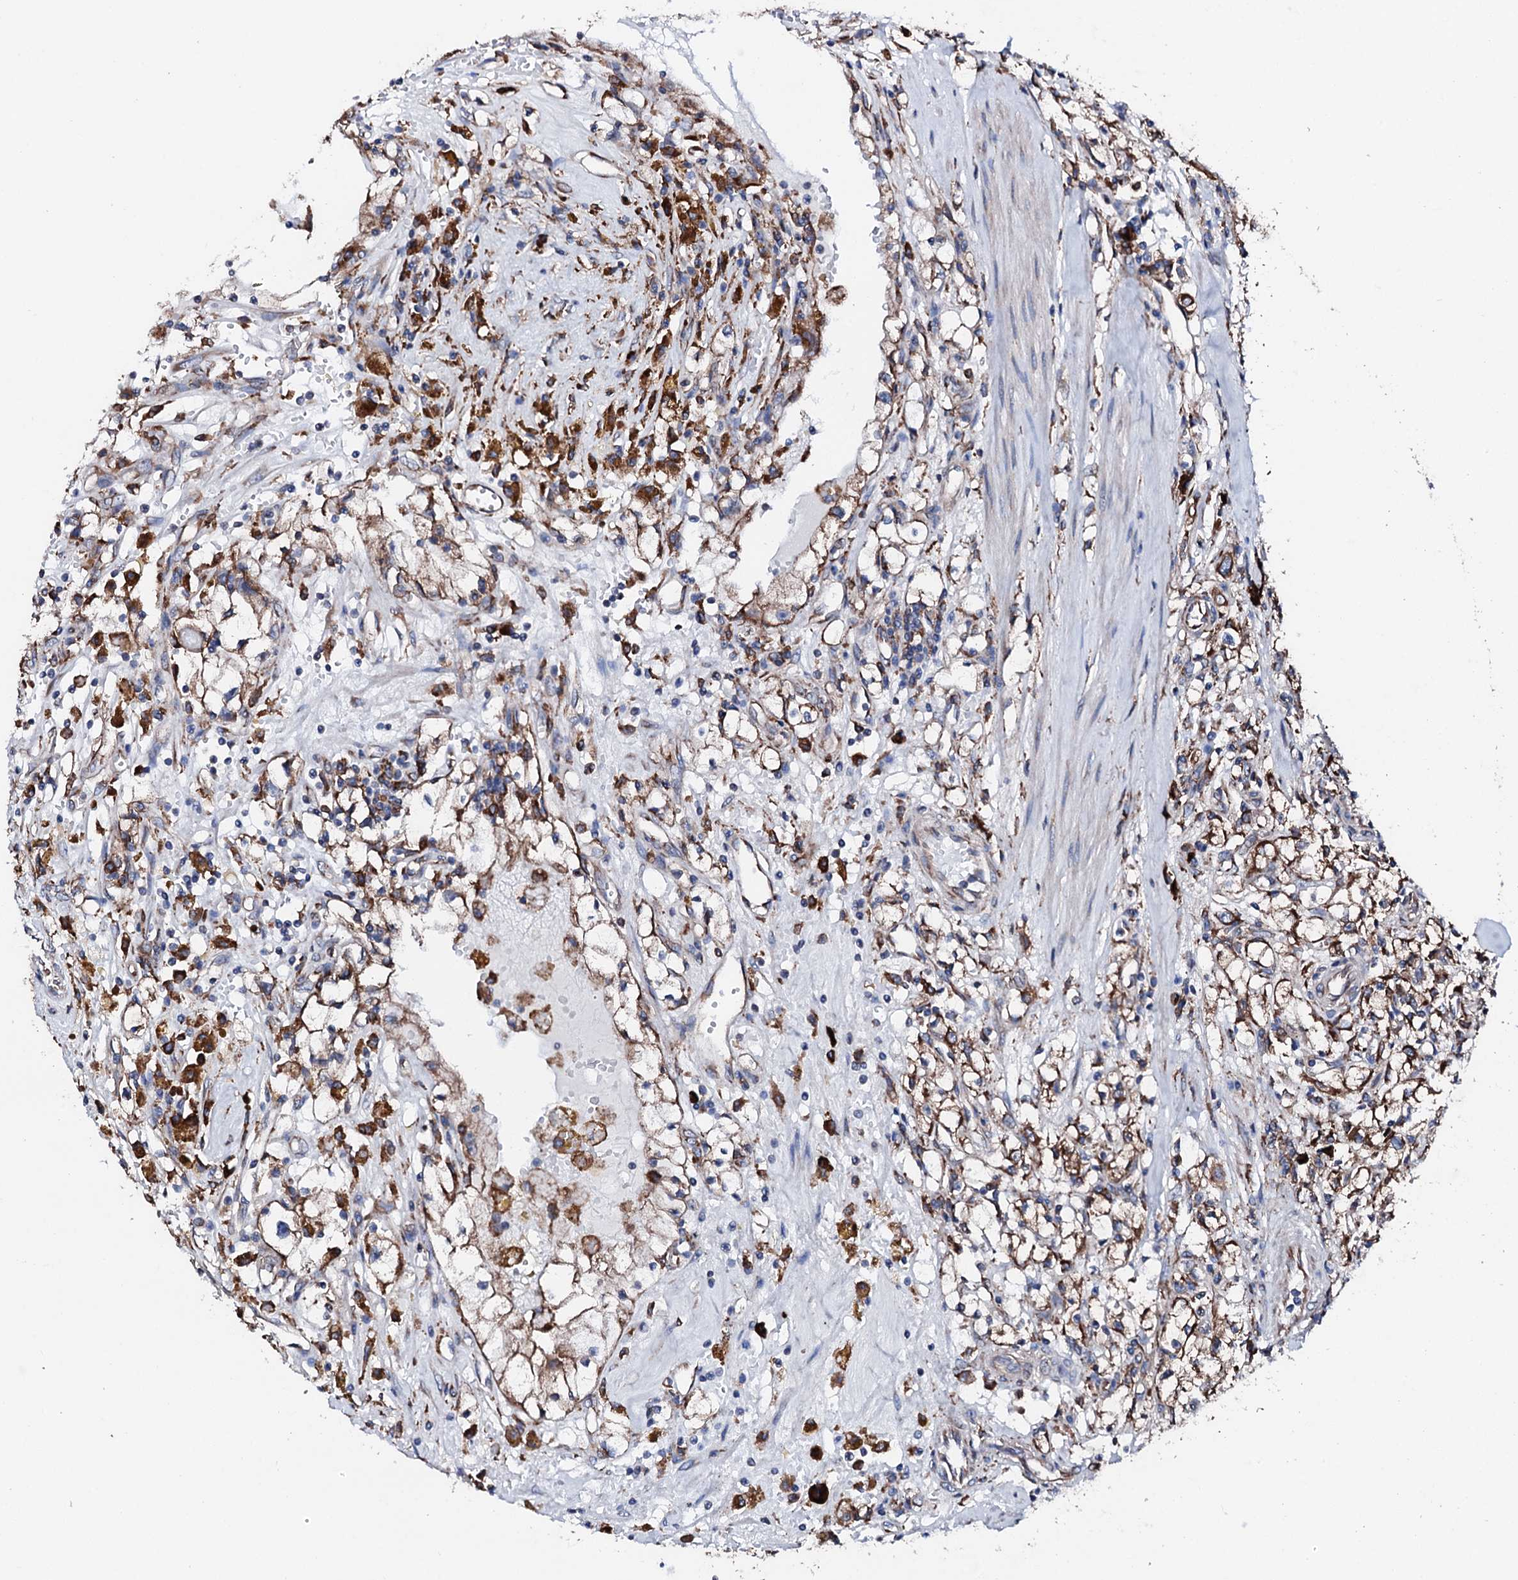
{"staining": {"intensity": "moderate", "quantity": ">75%", "location": "cytoplasmic/membranous"}, "tissue": "renal cancer", "cell_type": "Tumor cells", "image_type": "cancer", "snomed": [{"axis": "morphology", "description": "Adenocarcinoma, NOS"}, {"axis": "topography", "description": "Kidney"}], "caption": "DAB immunohistochemical staining of human renal cancer (adenocarcinoma) exhibits moderate cytoplasmic/membranous protein expression in about >75% of tumor cells.", "gene": "AMDHD1", "patient": {"sex": "male", "age": 56}}